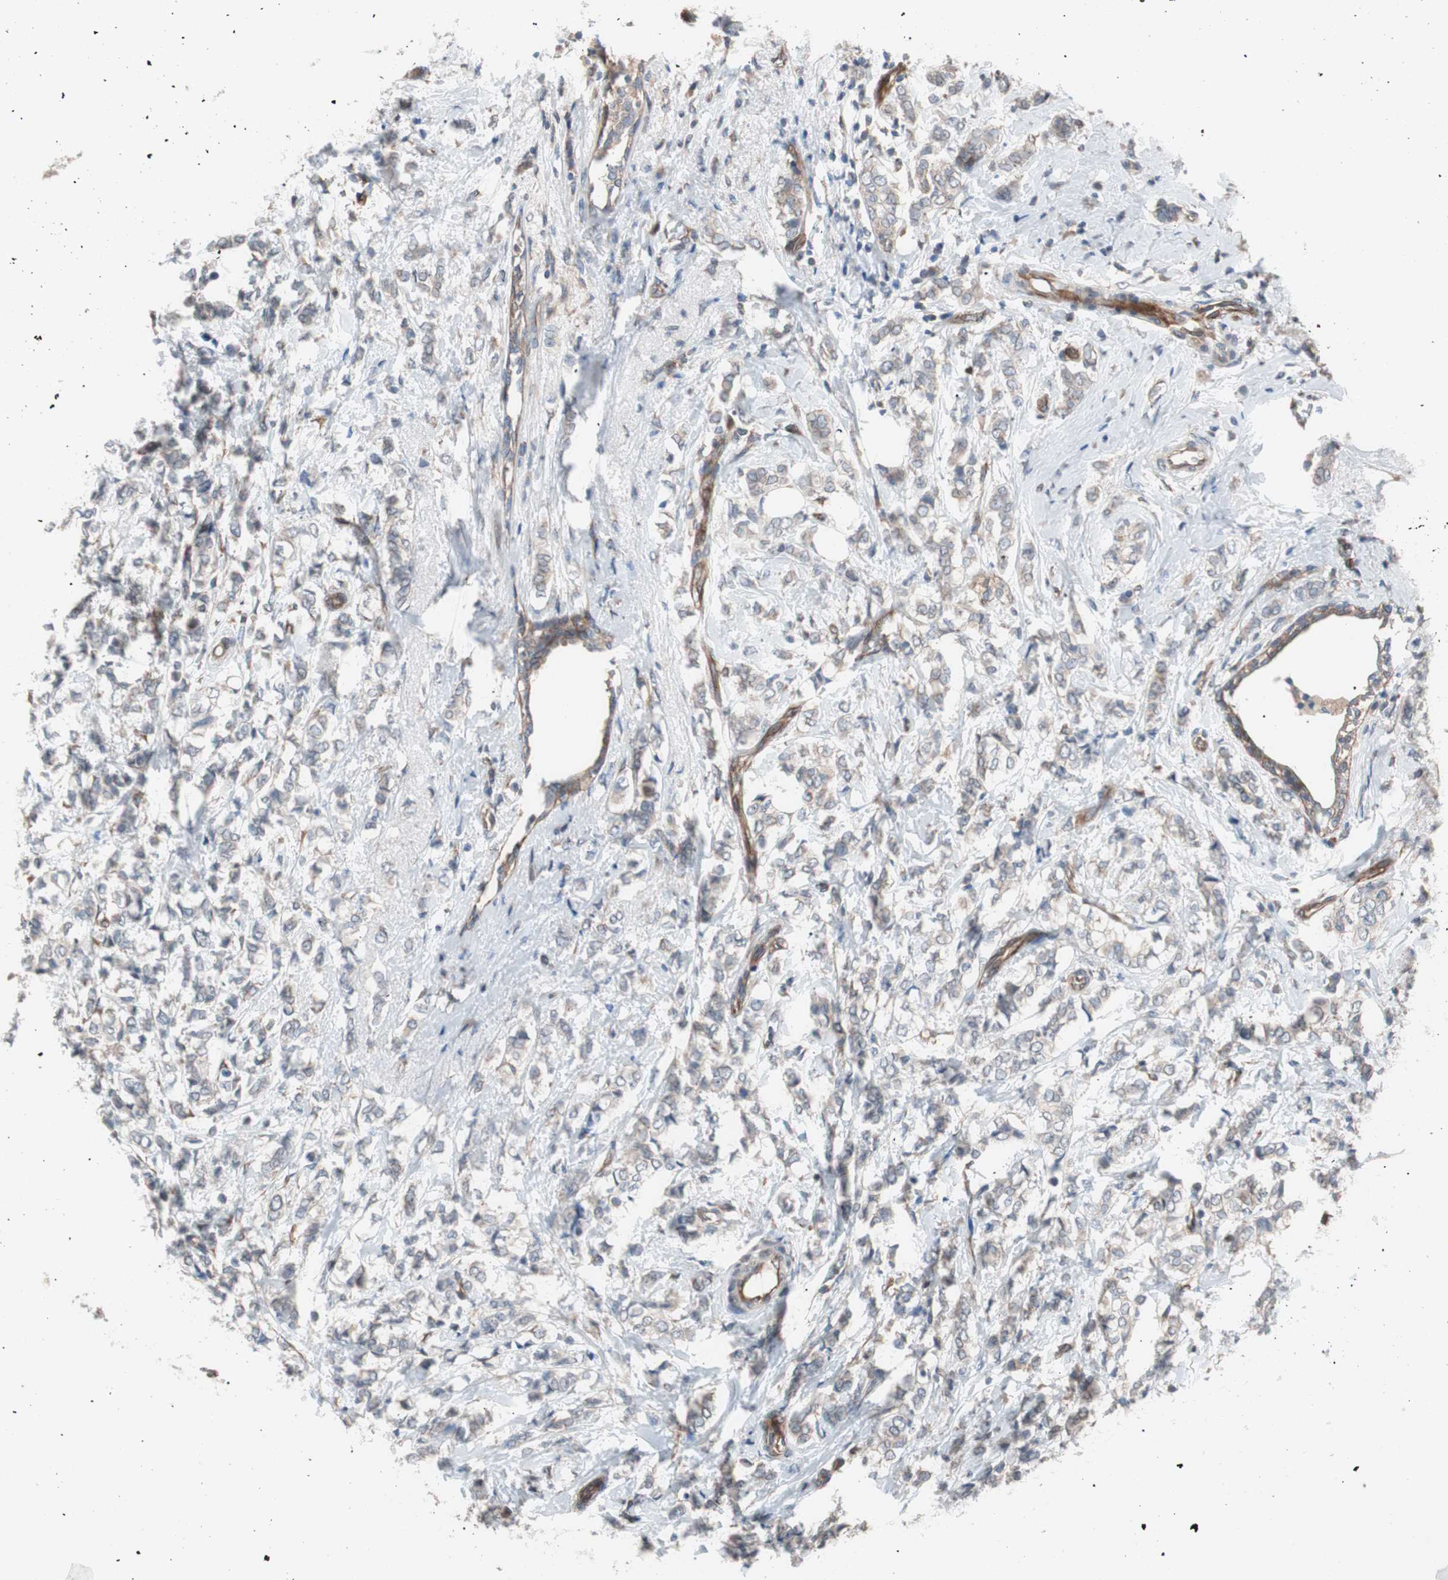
{"staining": {"intensity": "weak", "quantity": "<25%", "location": "cytoplasmic/membranous"}, "tissue": "breast cancer", "cell_type": "Tumor cells", "image_type": "cancer", "snomed": [{"axis": "morphology", "description": "Lobular carcinoma"}, {"axis": "topography", "description": "Breast"}], "caption": "Tumor cells are negative for brown protein staining in breast lobular carcinoma.", "gene": "SMG1", "patient": {"sex": "female", "age": 60}}